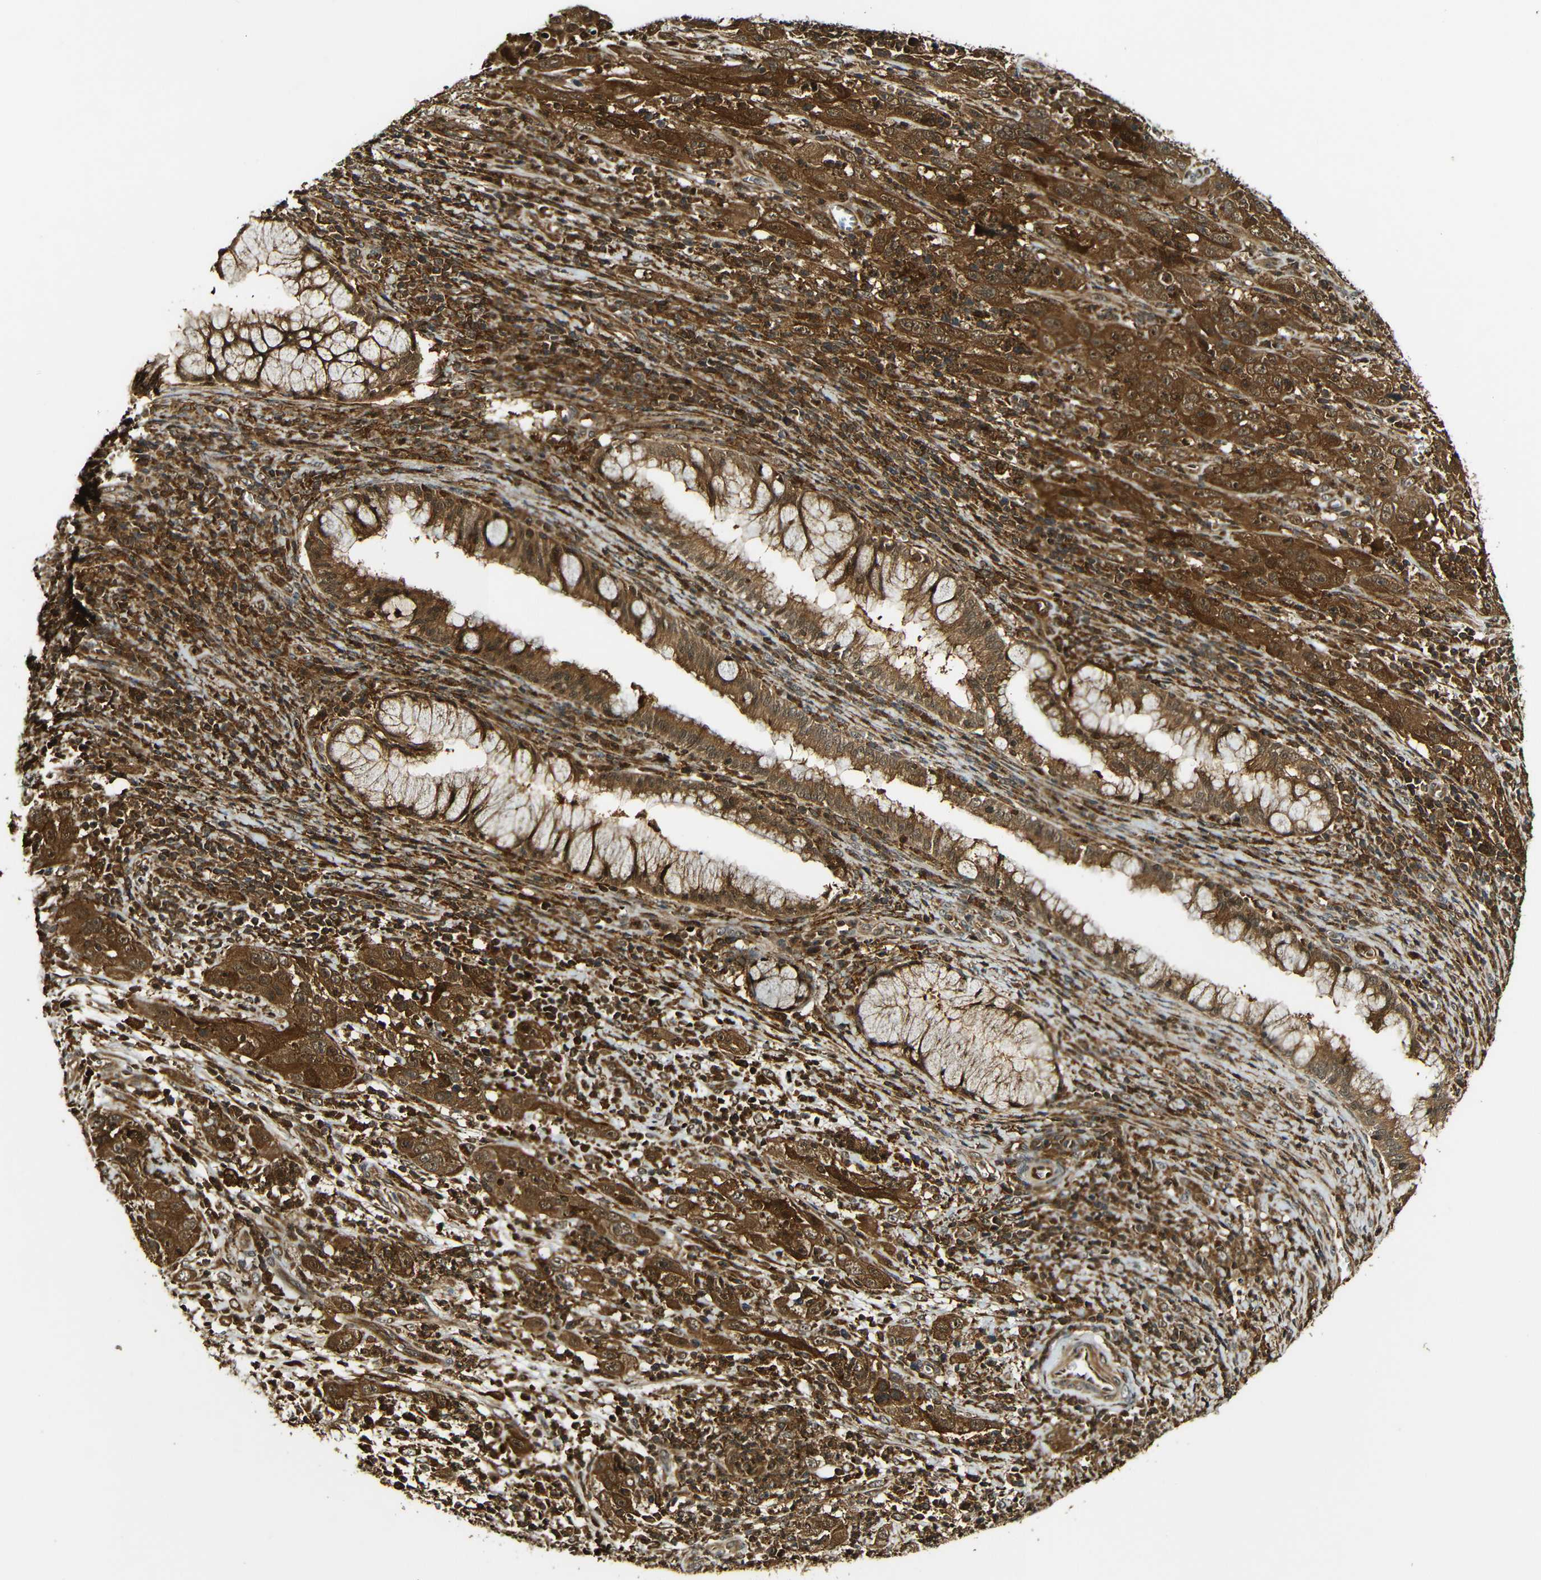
{"staining": {"intensity": "strong", "quantity": ">75%", "location": "cytoplasmic/membranous"}, "tissue": "cervical cancer", "cell_type": "Tumor cells", "image_type": "cancer", "snomed": [{"axis": "morphology", "description": "Squamous cell carcinoma, NOS"}, {"axis": "topography", "description": "Cervix"}], "caption": "This is a histology image of IHC staining of cervical squamous cell carcinoma, which shows strong positivity in the cytoplasmic/membranous of tumor cells.", "gene": "CASP8", "patient": {"sex": "female", "age": 32}}